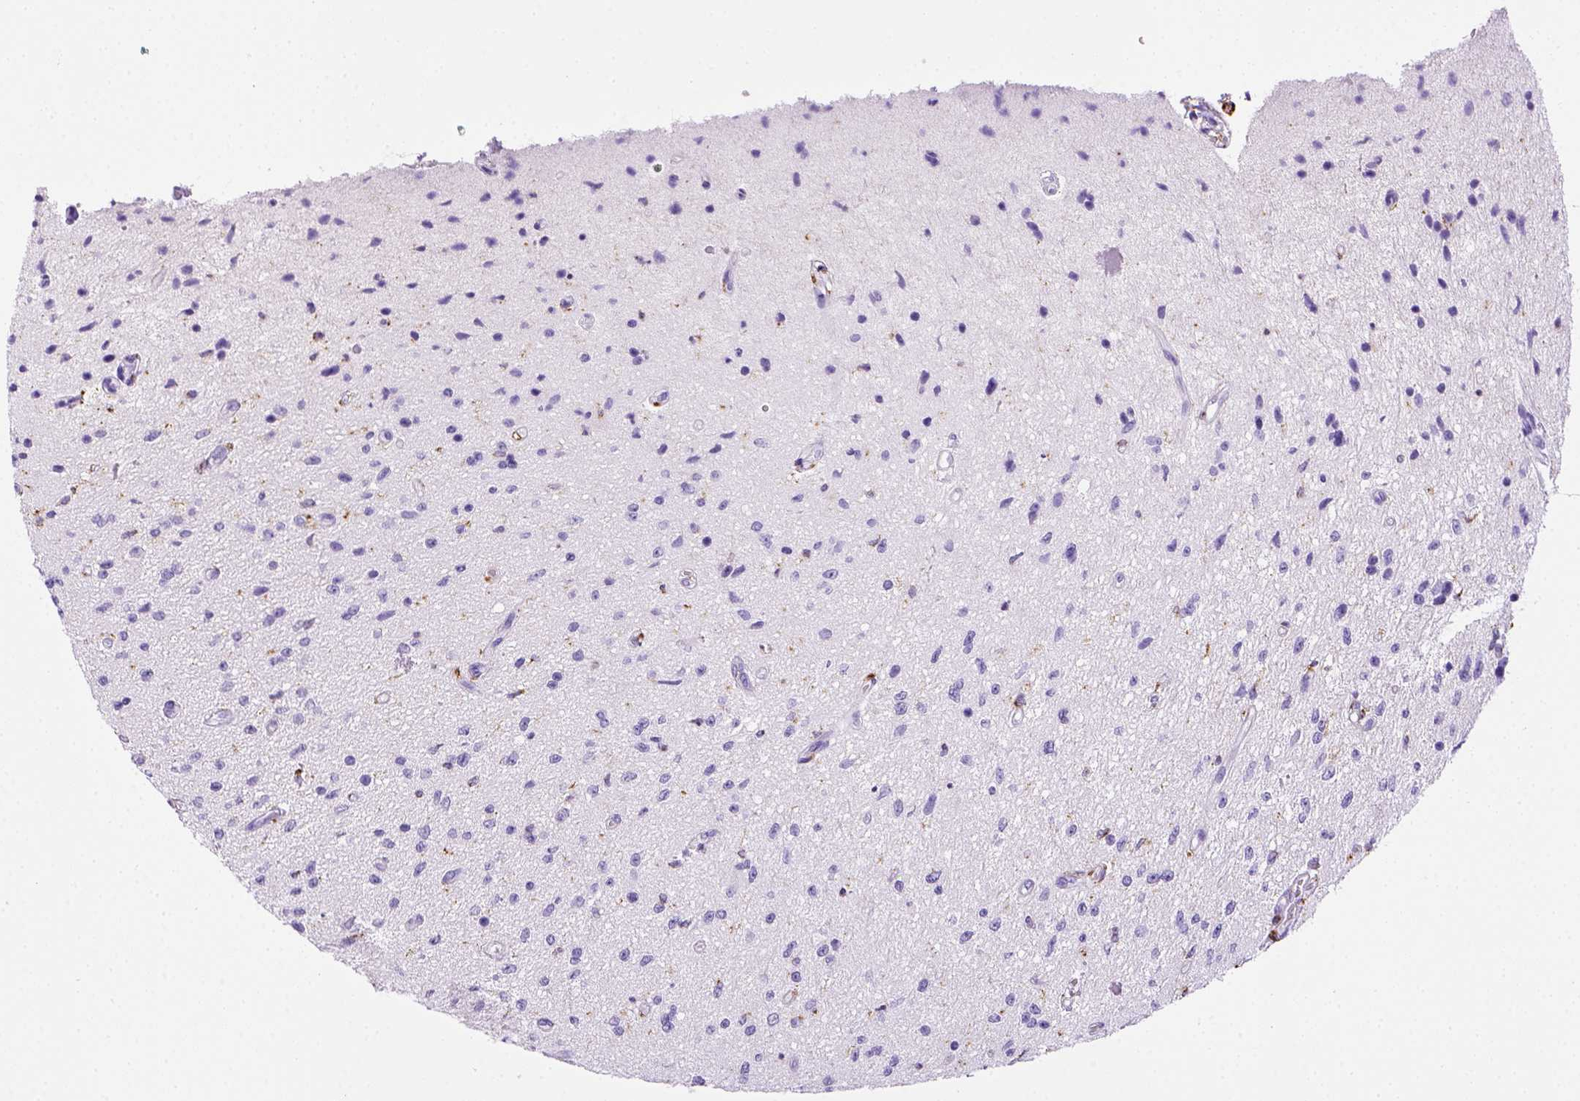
{"staining": {"intensity": "negative", "quantity": "none", "location": "none"}, "tissue": "glioma", "cell_type": "Tumor cells", "image_type": "cancer", "snomed": [{"axis": "morphology", "description": "Glioma, malignant, Low grade"}, {"axis": "topography", "description": "Cerebellum"}], "caption": "DAB (3,3'-diaminobenzidine) immunohistochemical staining of human glioma demonstrates no significant expression in tumor cells.", "gene": "CD68", "patient": {"sex": "female", "age": 14}}